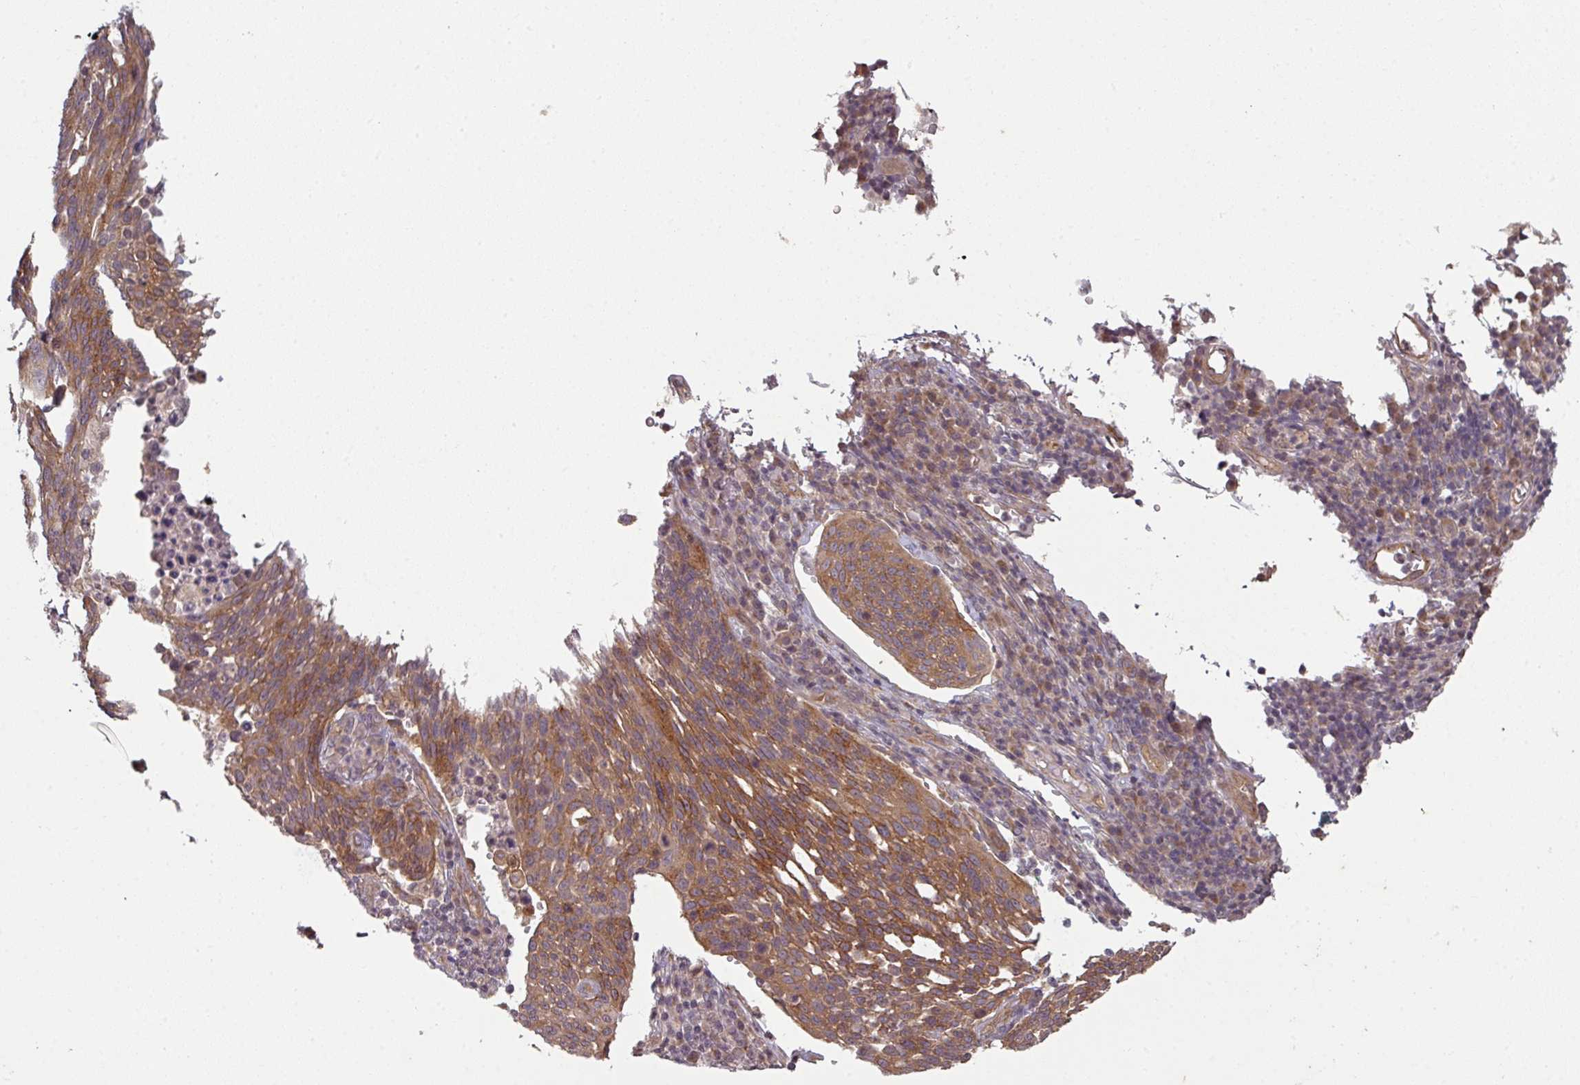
{"staining": {"intensity": "moderate", "quantity": ">75%", "location": "cytoplasmic/membranous"}, "tissue": "cervical cancer", "cell_type": "Tumor cells", "image_type": "cancer", "snomed": [{"axis": "morphology", "description": "Squamous cell carcinoma, NOS"}, {"axis": "topography", "description": "Cervix"}], "caption": "About >75% of tumor cells in cervical cancer show moderate cytoplasmic/membranous protein staining as visualized by brown immunohistochemical staining.", "gene": "CYFIP2", "patient": {"sex": "female", "age": 34}}